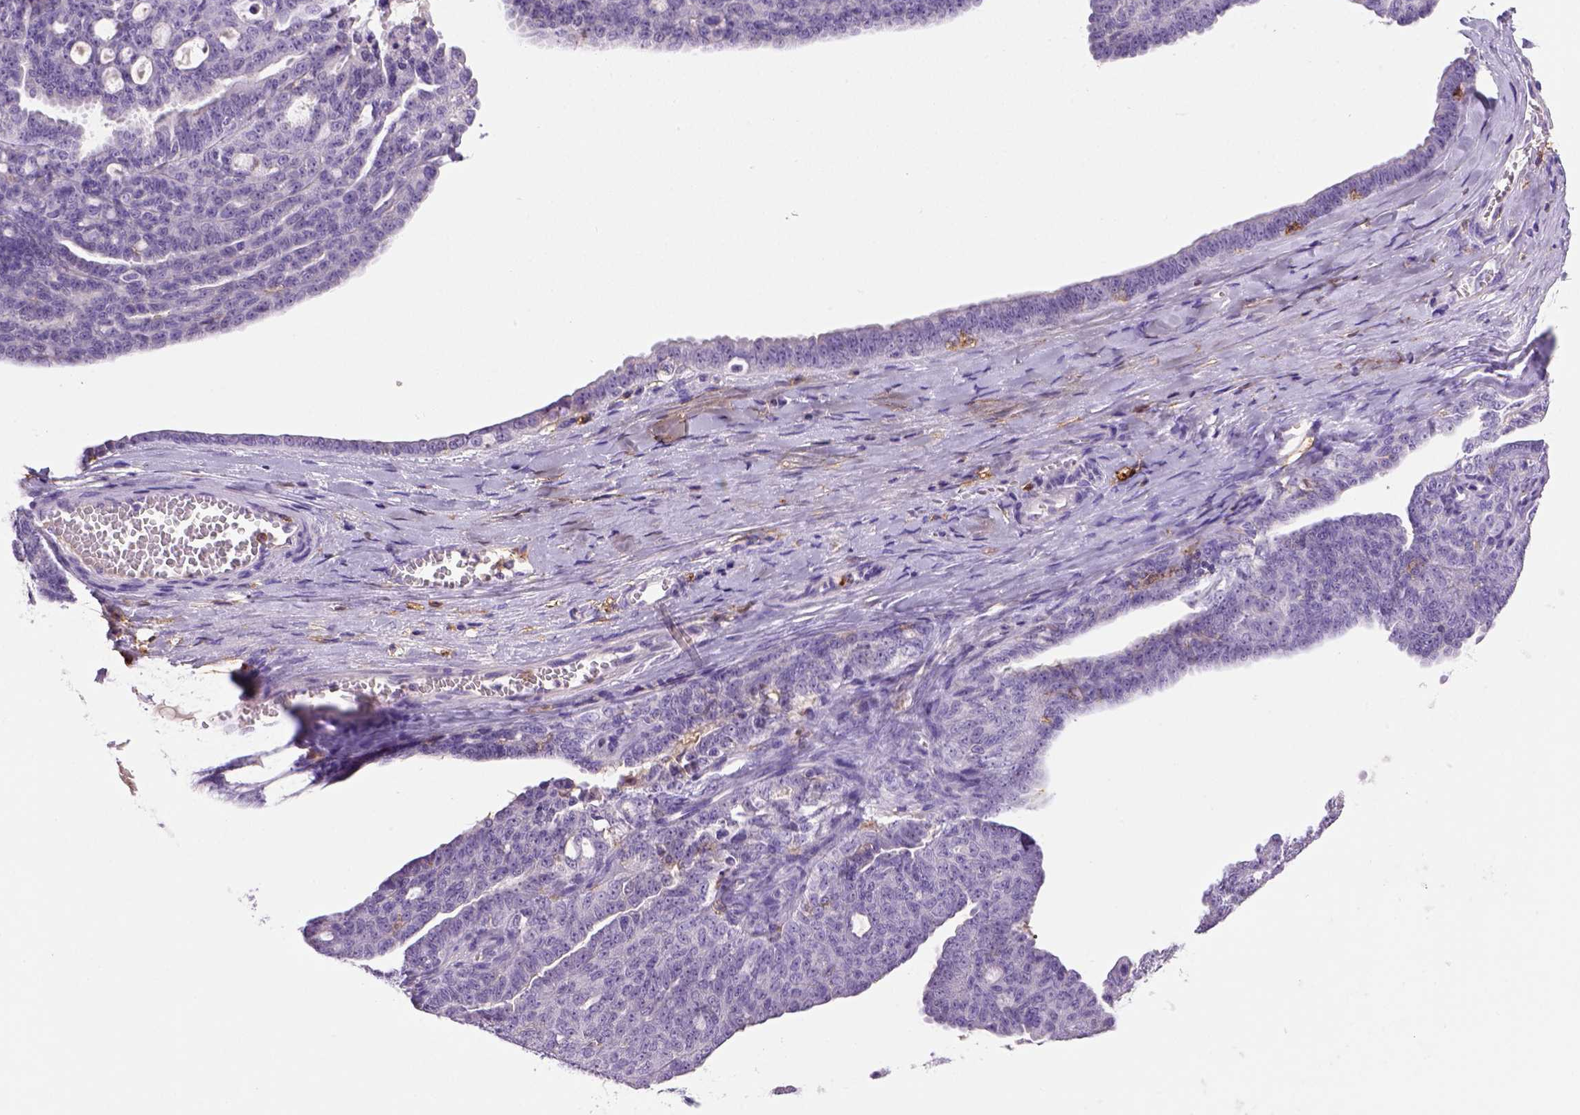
{"staining": {"intensity": "negative", "quantity": "none", "location": "none"}, "tissue": "ovarian cancer", "cell_type": "Tumor cells", "image_type": "cancer", "snomed": [{"axis": "morphology", "description": "Cystadenocarcinoma, serous, NOS"}, {"axis": "topography", "description": "Ovary"}], "caption": "Tumor cells show no significant positivity in ovarian serous cystadenocarcinoma.", "gene": "CD14", "patient": {"sex": "female", "age": 71}}